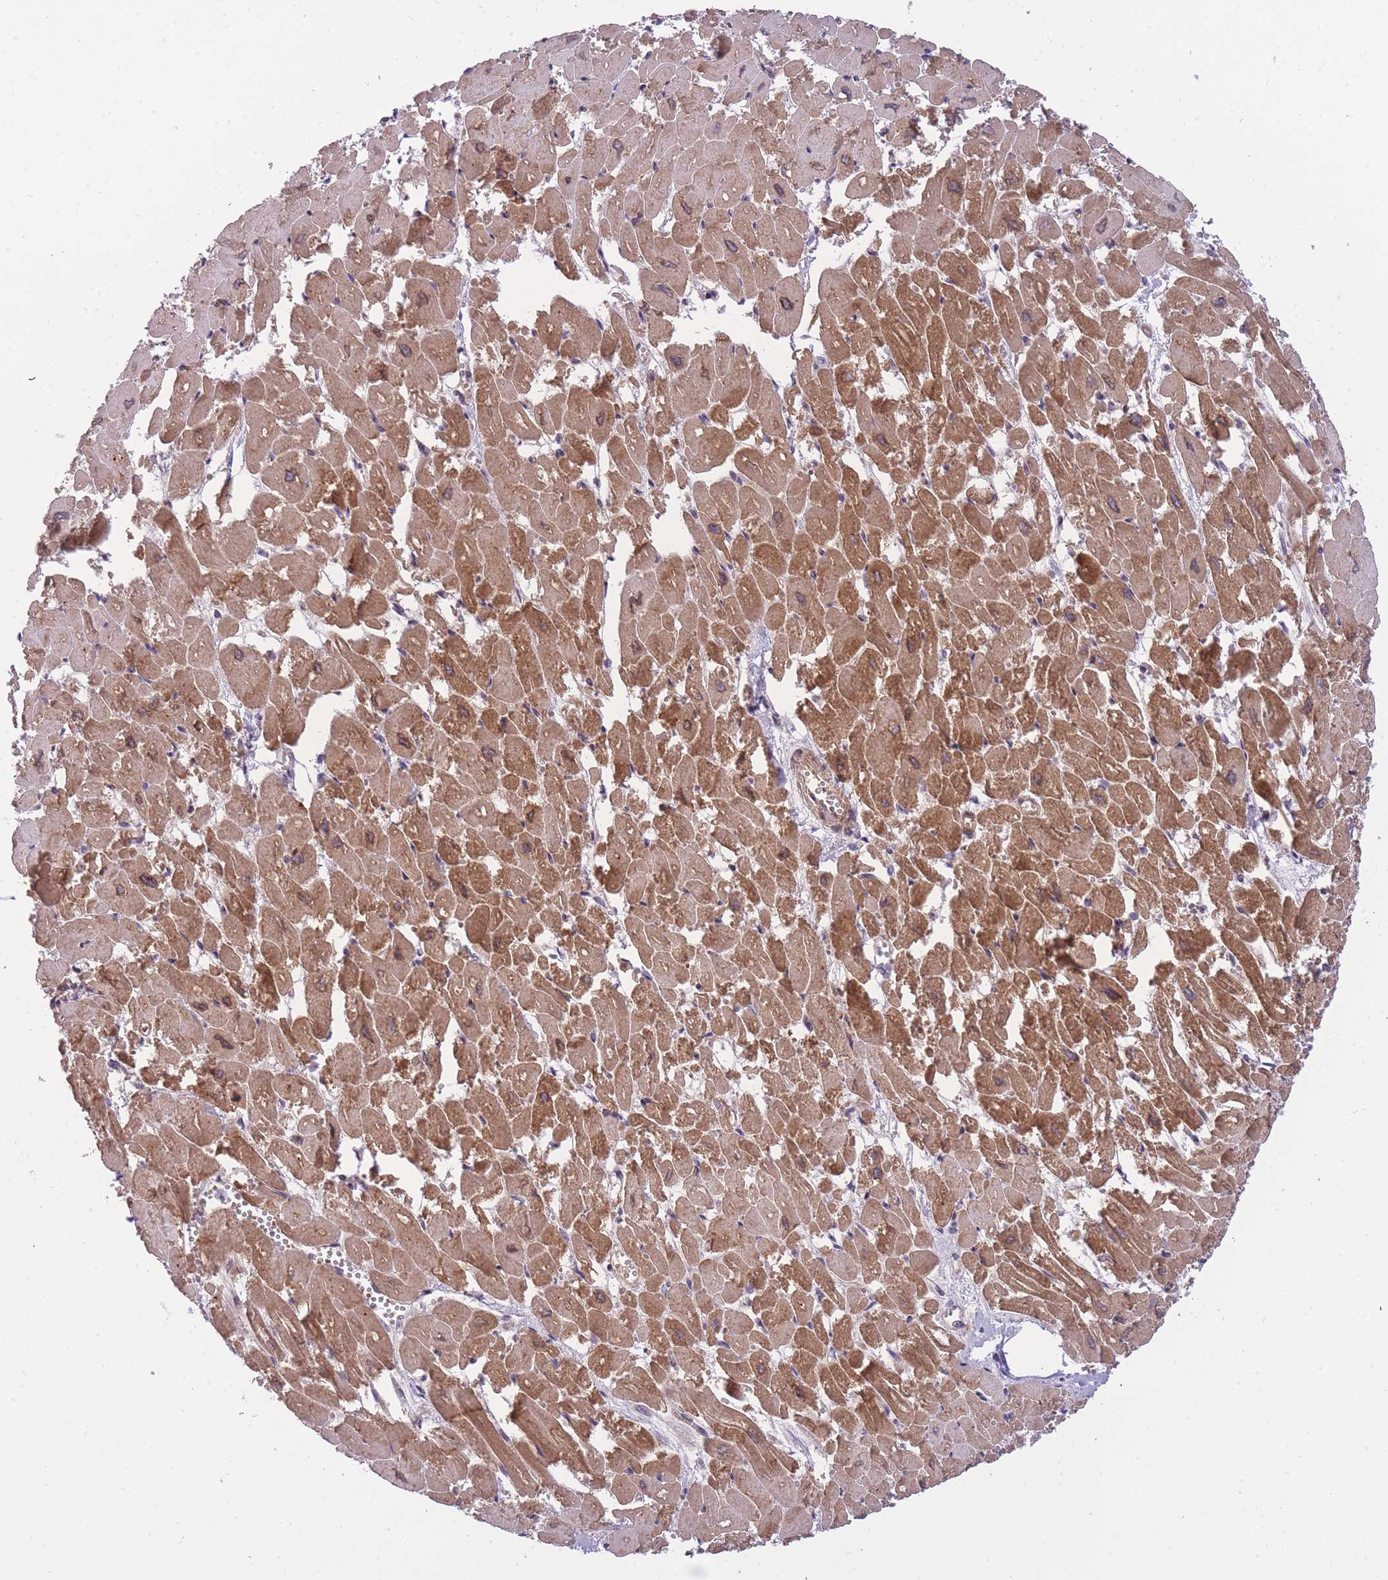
{"staining": {"intensity": "moderate", "quantity": ">75%", "location": "cytoplasmic/membranous"}, "tissue": "heart muscle", "cell_type": "Cardiomyocytes", "image_type": "normal", "snomed": [{"axis": "morphology", "description": "Normal tissue, NOS"}, {"axis": "topography", "description": "Heart"}], "caption": "Unremarkable heart muscle was stained to show a protein in brown. There is medium levels of moderate cytoplasmic/membranous staining in about >75% of cardiomyocytes. Immunohistochemistry (ihc) stains the protein of interest in brown and the nuclei are stained blue.", "gene": "CRYGN", "patient": {"sex": "male", "age": 54}}